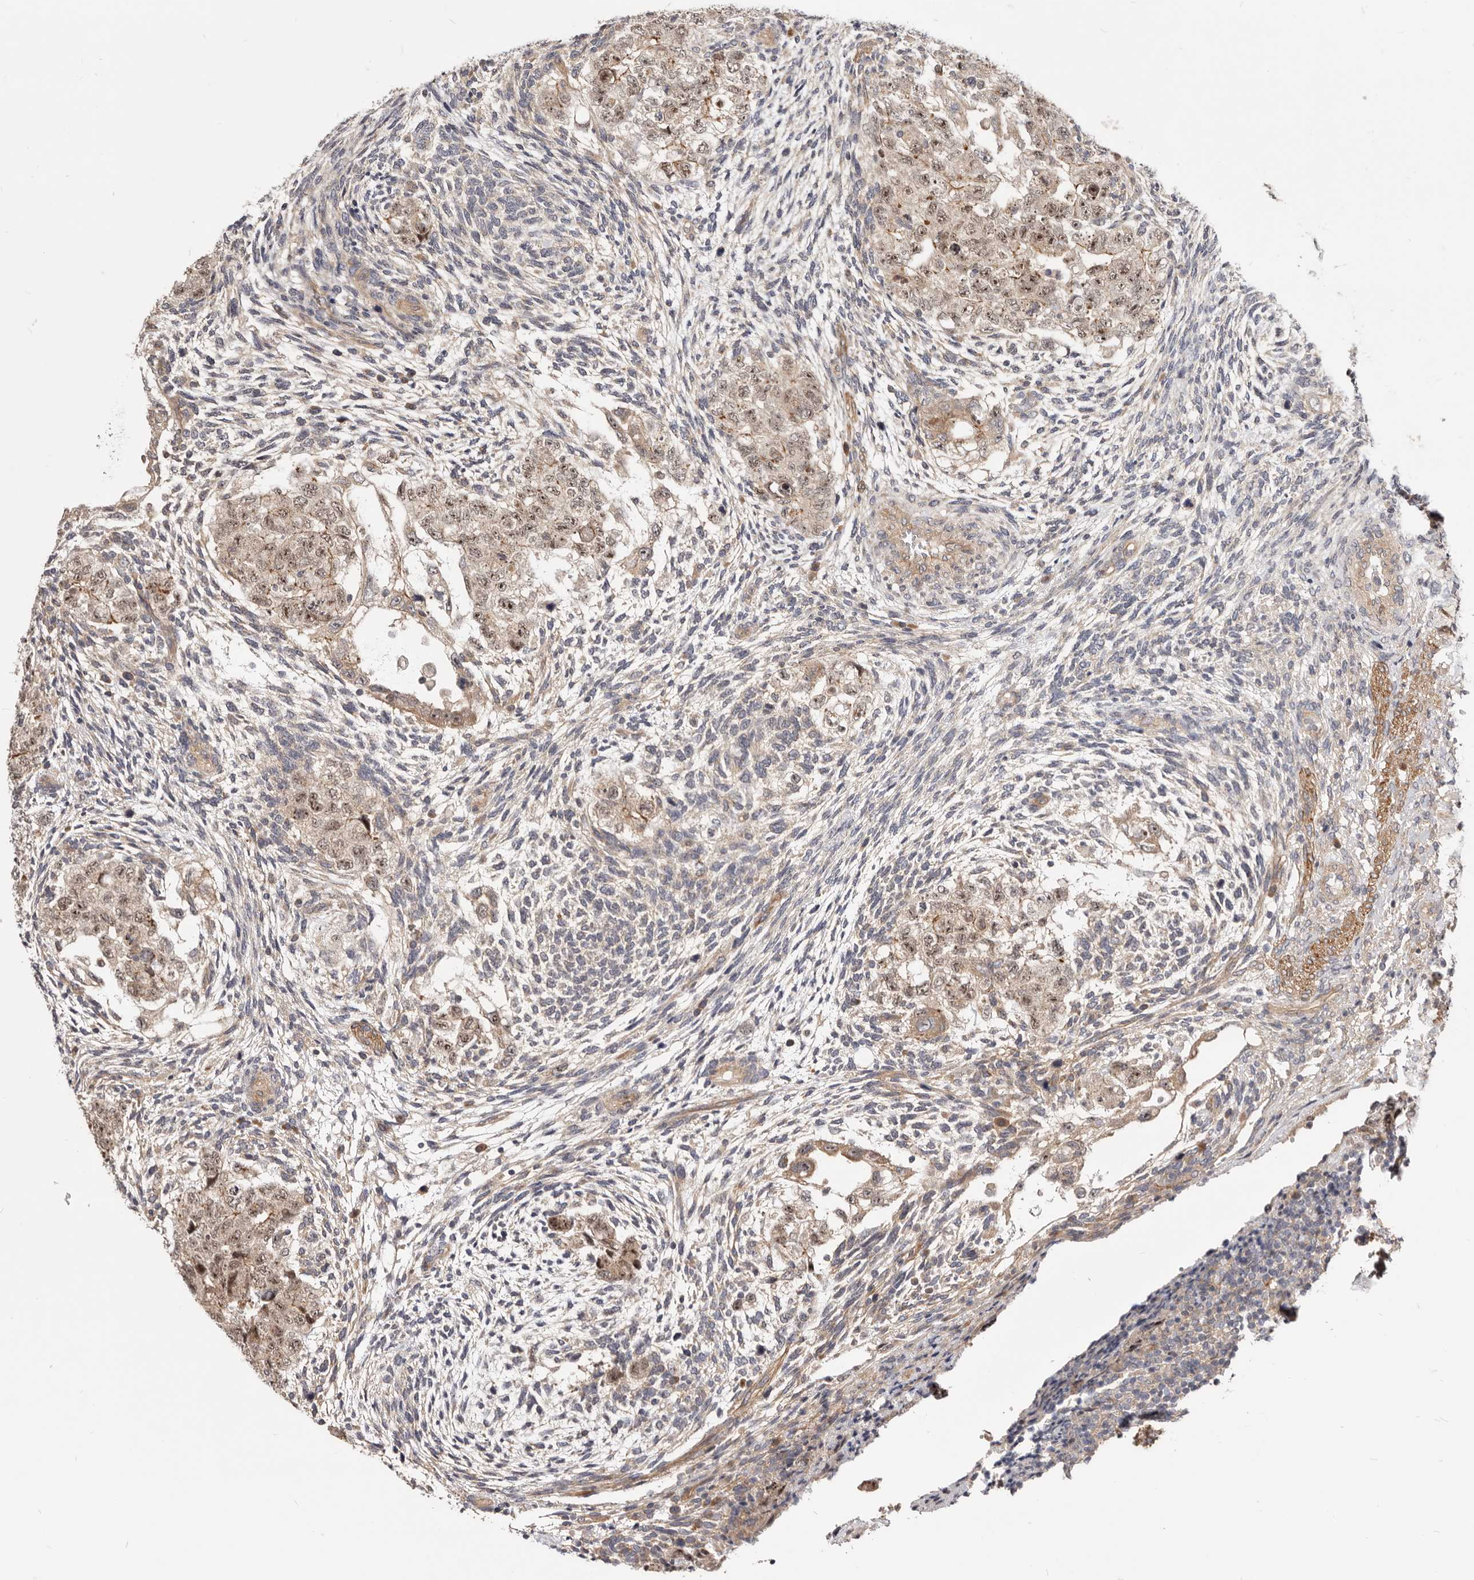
{"staining": {"intensity": "moderate", "quantity": ">75%", "location": "cytoplasmic/membranous,nuclear"}, "tissue": "testis cancer", "cell_type": "Tumor cells", "image_type": "cancer", "snomed": [{"axis": "morphology", "description": "Normal tissue, NOS"}, {"axis": "morphology", "description": "Carcinoma, Embryonal, NOS"}, {"axis": "topography", "description": "Testis"}], "caption": "Testis embryonal carcinoma stained for a protein (brown) exhibits moderate cytoplasmic/membranous and nuclear positive positivity in about >75% of tumor cells.", "gene": "GPATCH4", "patient": {"sex": "male", "age": 36}}